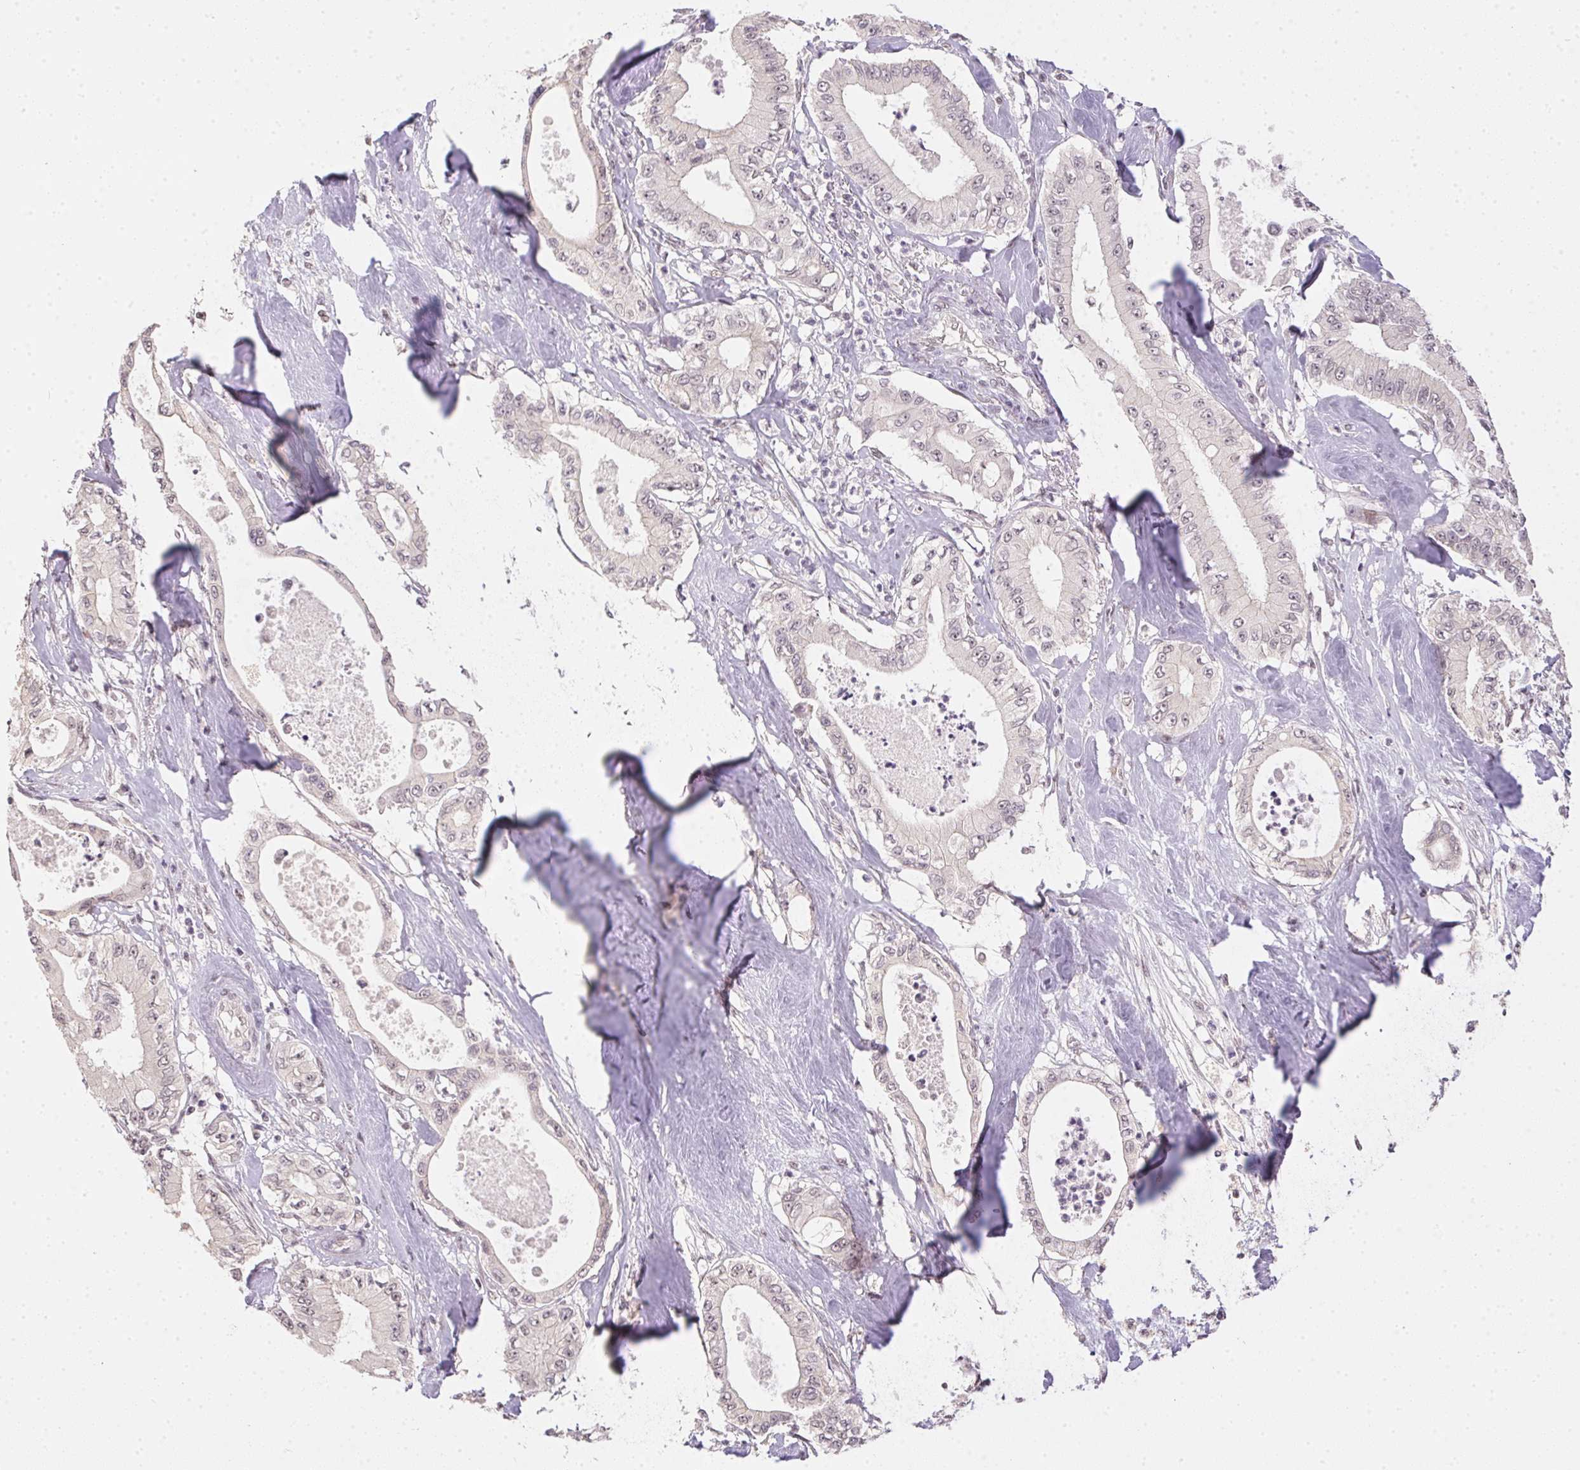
{"staining": {"intensity": "negative", "quantity": "none", "location": "none"}, "tissue": "pancreatic cancer", "cell_type": "Tumor cells", "image_type": "cancer", "snomed": [{"axis": "morphology", "description": "Adenocarcinoma, NOS"}, {"axis": "topography", "description": "Pancreas"}], "caption": "Tumor cells are negative for protein expression in human pancreatic cancer (adenocarcinoma). (DAB IHC visualized using brightfield microscopy, high magnification).", "gene": "KDM4D", "patient": {"sex": "male", "age": 71}}